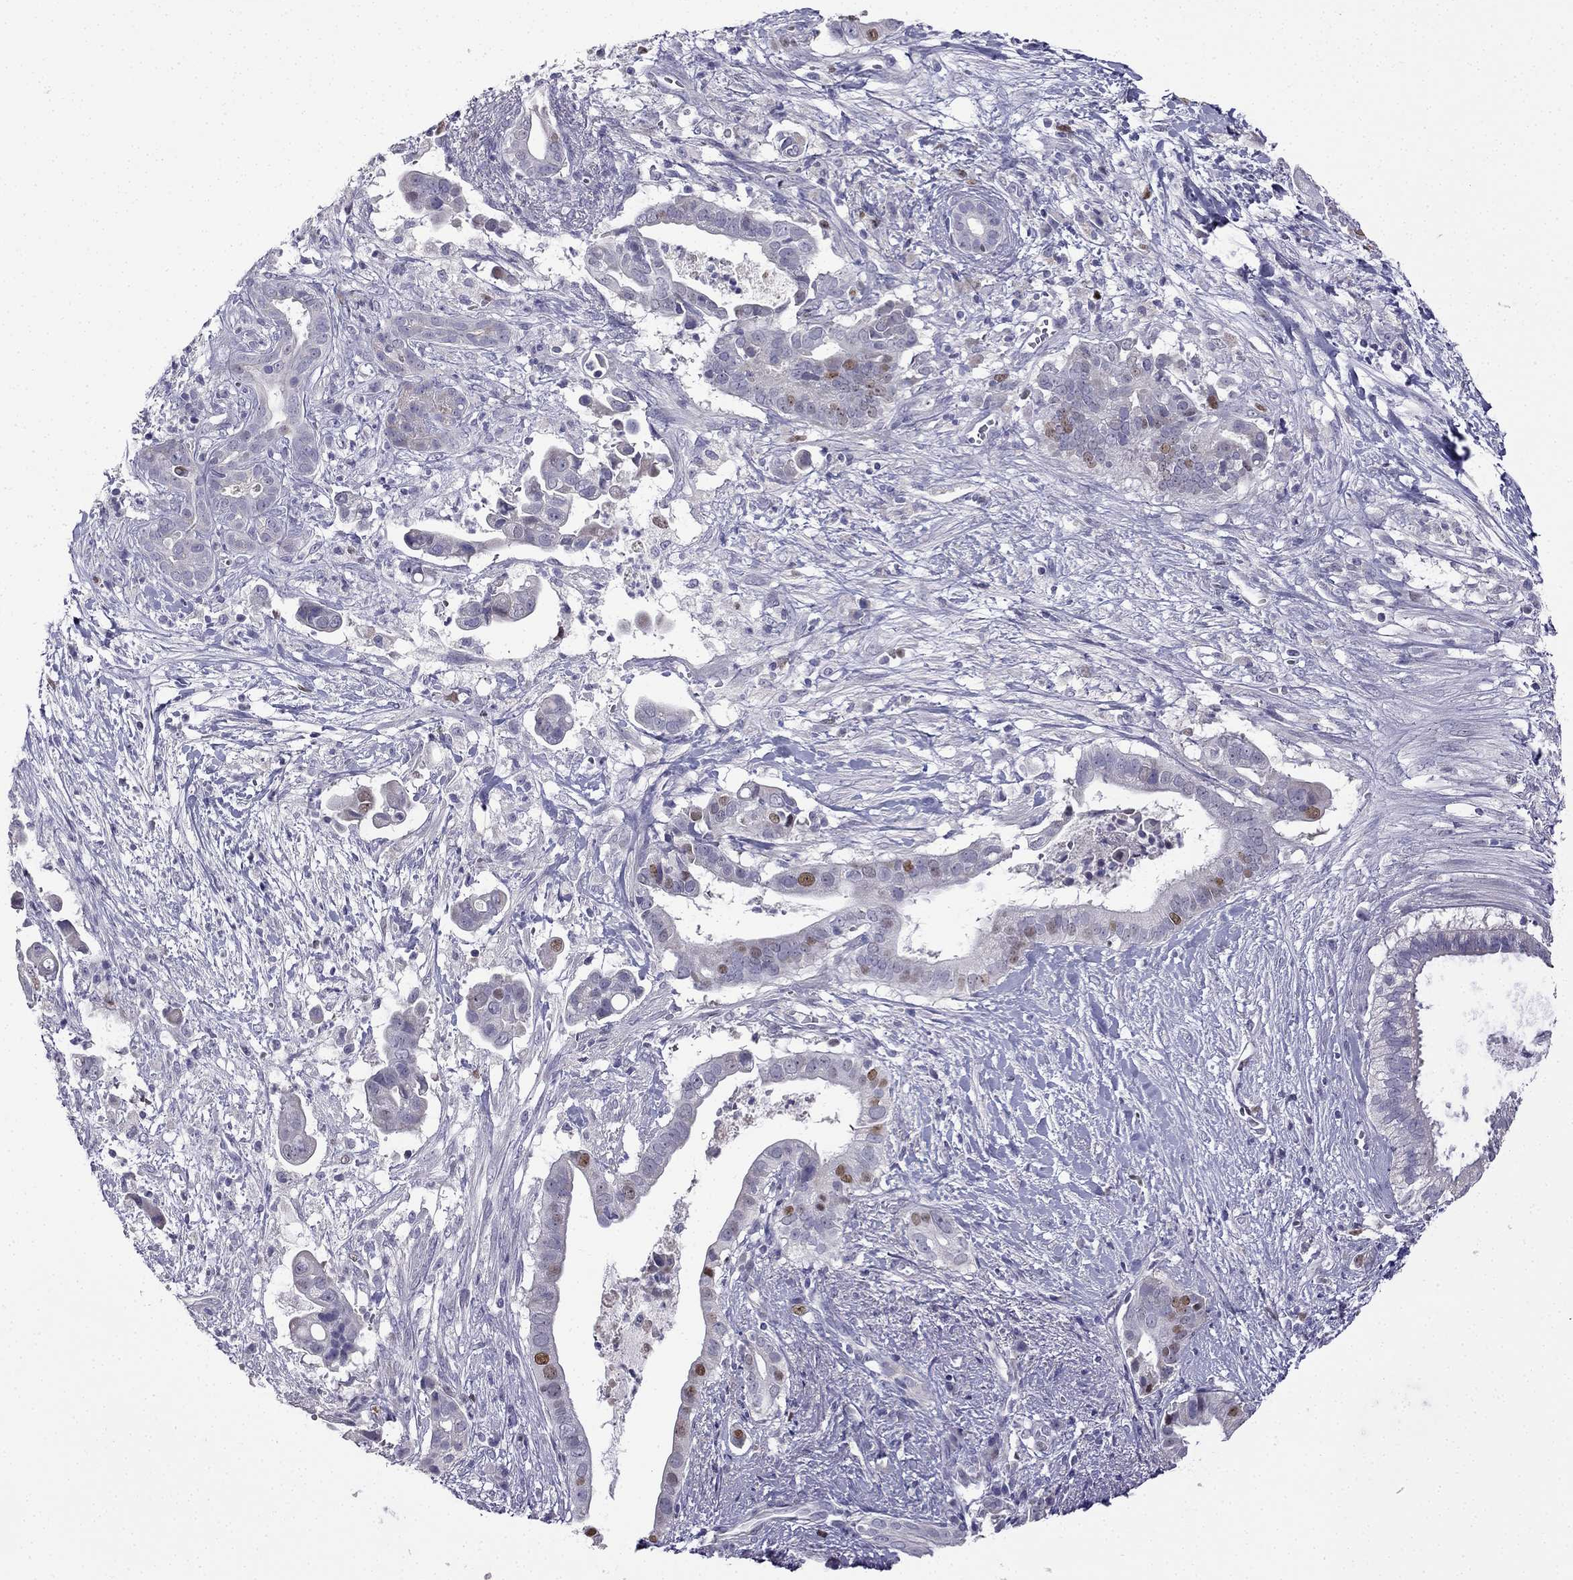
{"staining": {"intensity": "moderate", "quantity": "<25%", "location": "nuclear"}, "tissue": "pancreatic cancer", "cell_type": "Tumor cells", "image_type": "cancer", "snomed": [{"axis": "morphology", "description": "Adenocarcinoma, NOS"}, {"axis": "topography", "description": "Pancreas"}], "caption": "This photomicrograph exhibits immunohistochemistry staining of human pancreatic adenocarcinoma, with low moderate nuclear positivity in about <25% of tumor cells.", "gene": "UHRF1", "patient": {"sex": "male", "age": 61}}